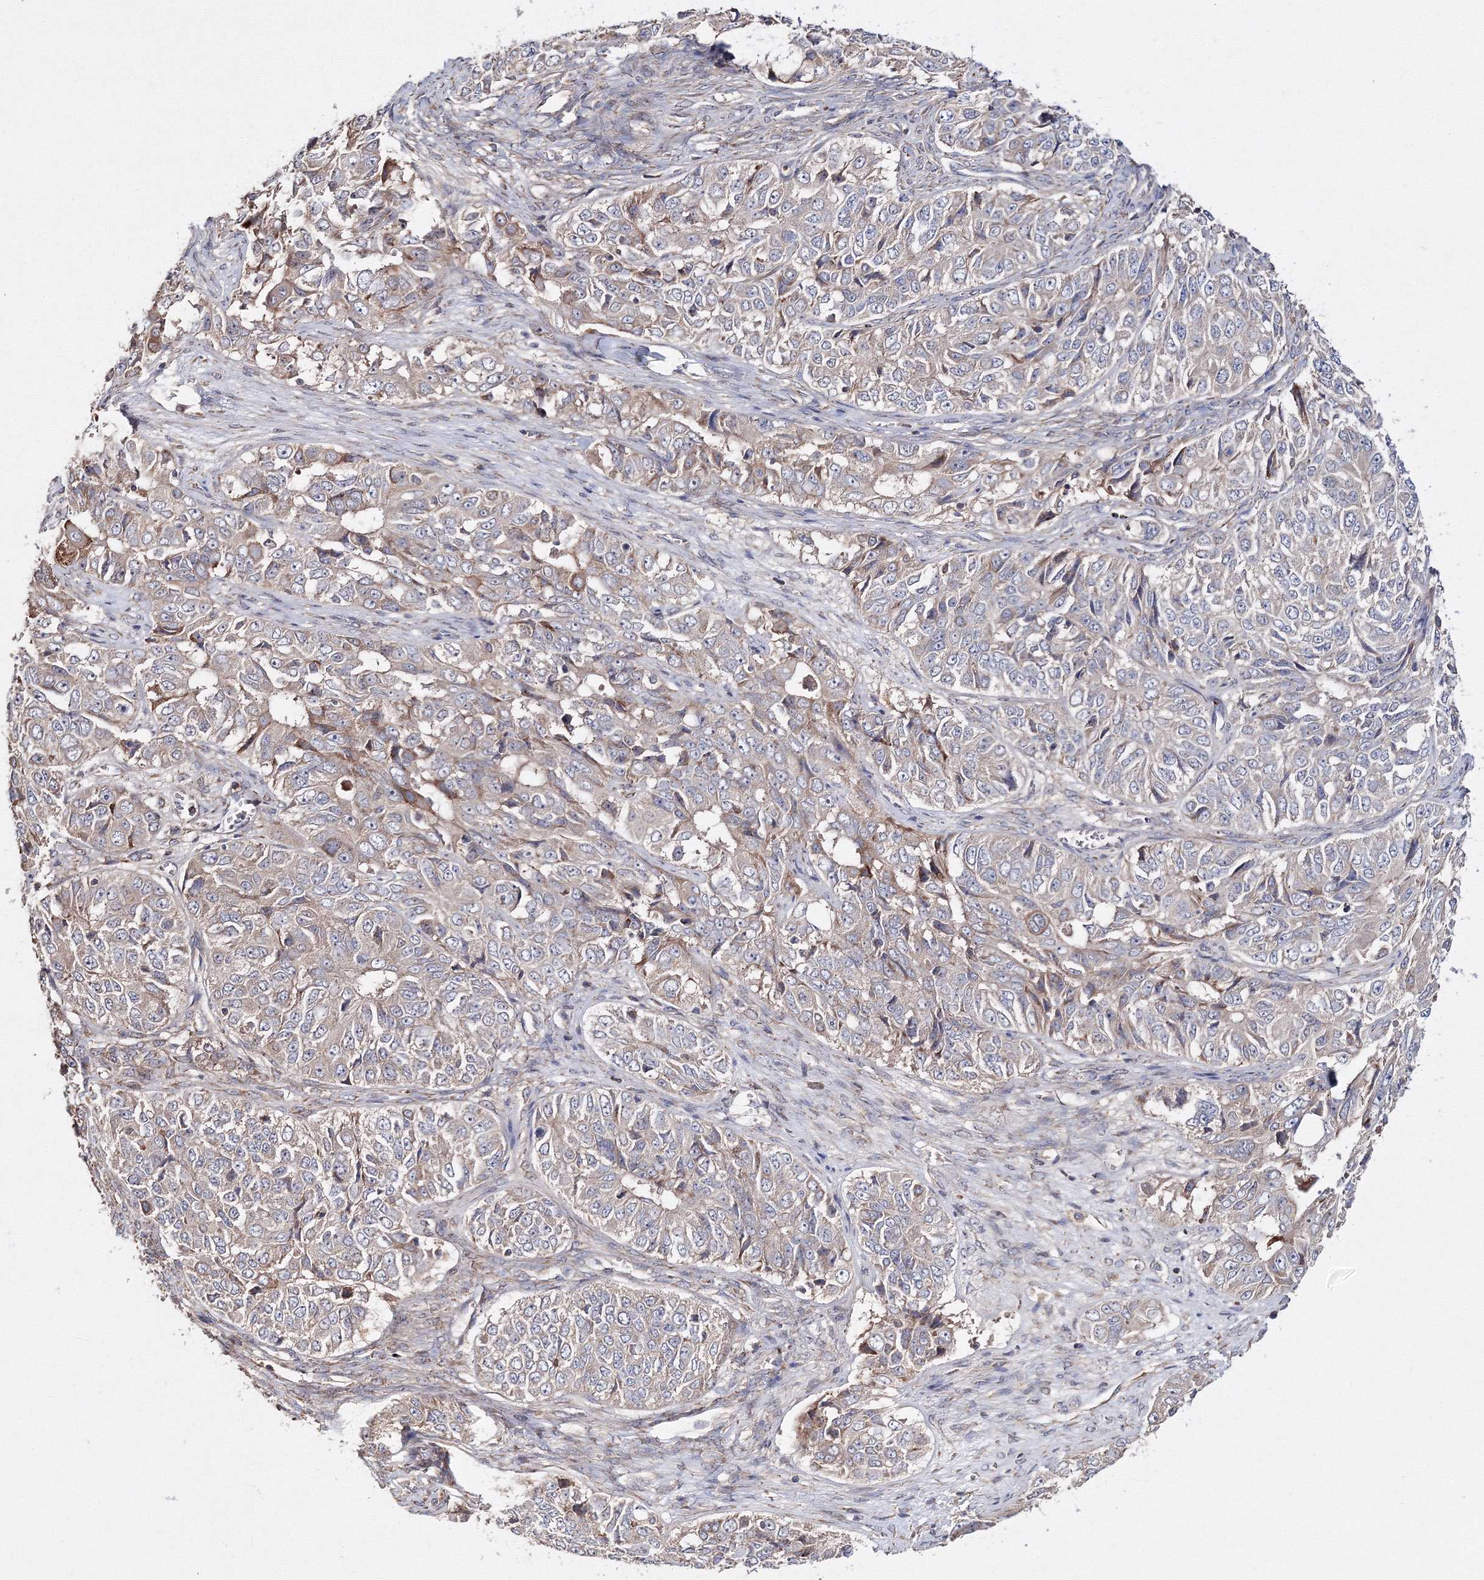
{"staining": {"intensity": "weak", "quantity": "<25%", "location": "cytoplasmic/membranous"}, "tissue": "ovarian cancer", "cell_type": "Tumor cells", "image_type": "cancer", "snomed": [{"axis": "morphology", "description": "Carcinoma, endometroid"}, {"axis": "topography", "description": "Ovary"}], "caption": "Ovarian endometroid carcinoma was stained to show a protein in brown. There is no significant positivity in tumor cells.", "gene": "DDO", "patient": {"sex": "female", "age": 51}}